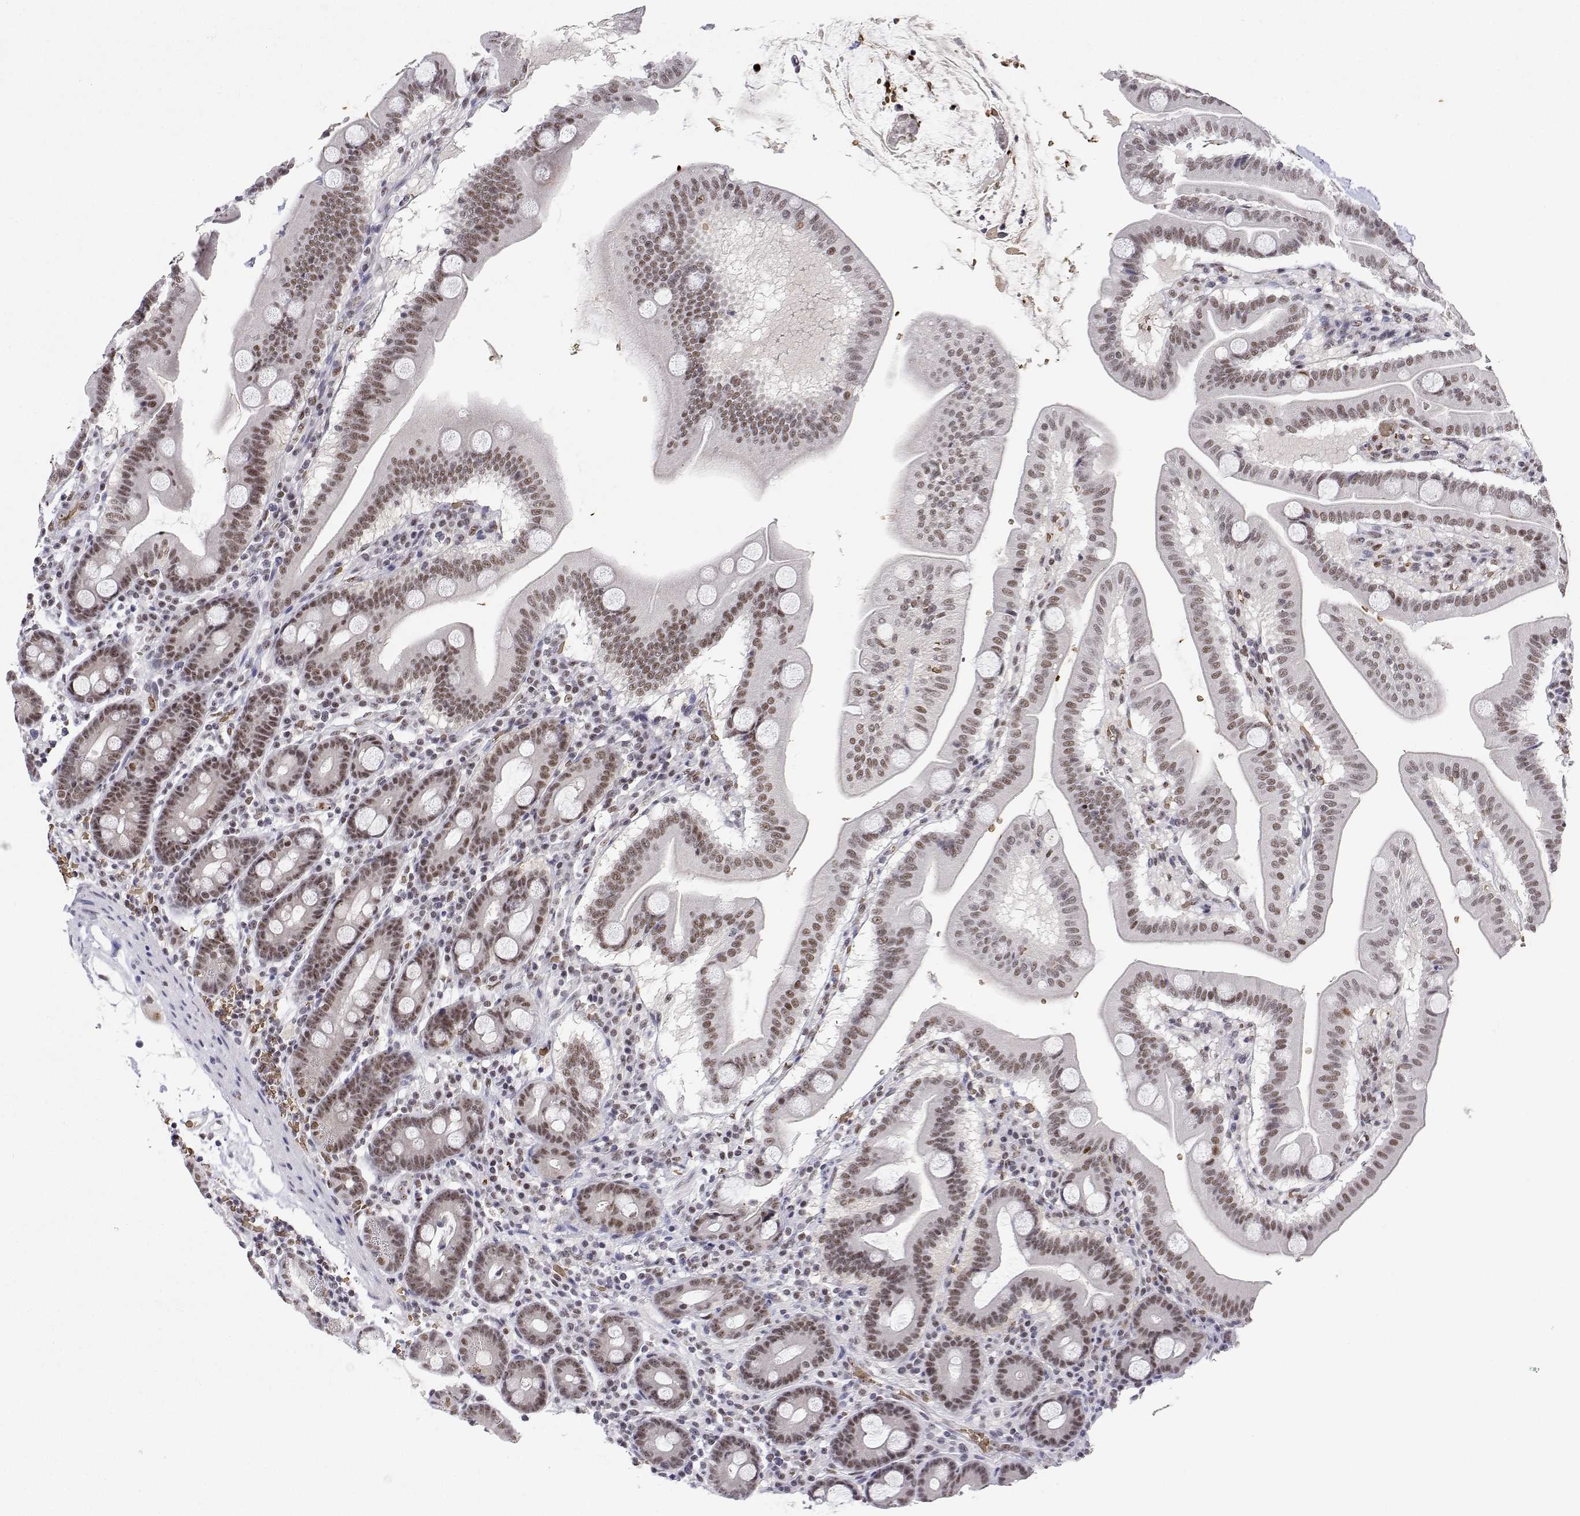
{"staining": {"intensity": "moderate", "quantity": ">75%", "location": "nuclear"}, "tissue": "duodenum", "cell_type": "Glandular cells", "image_type": "normal", "snomed": [{"axis": "morphology", "description": "Normal tissue, NOS"}, {"axis": "topography", "description": "Pancreas"}, {"axis": "topography", "description": "Duodenum"}], "caption": "The immunohistochemical stain shows moderate nuclear staining in glandular cells of normal duodenum.", "gene": "ADAR", "patient": {"sex": "male", "age": 59}}